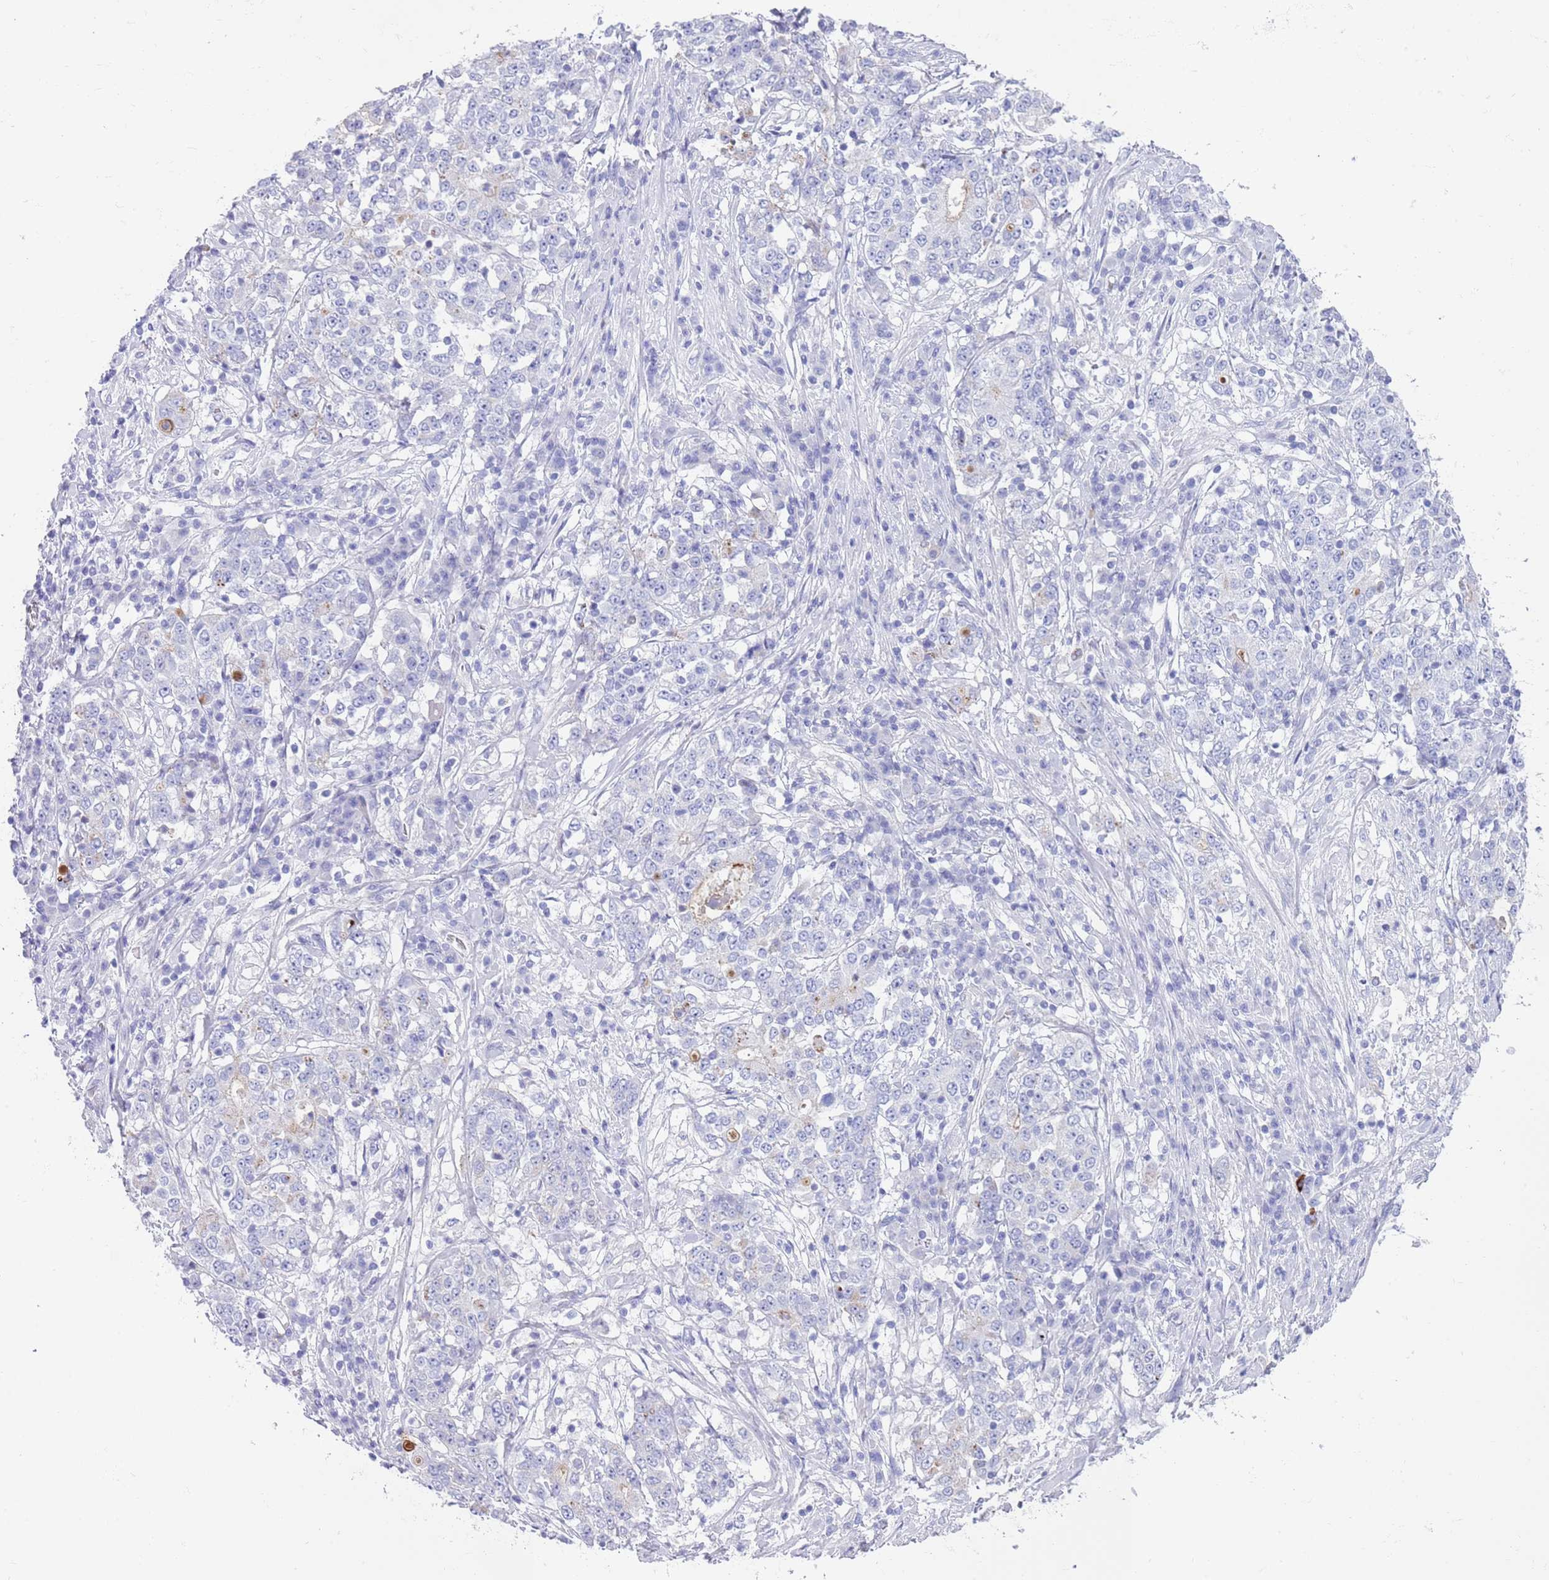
{"staining": {"intensity": "negative", "quantity": "none", "location": "none"}, "tissue": "stomach cancer", "cell_type": "Tumor cells", "image_type": "cancer", "snomed": [{"axis": "morphology", "description": "Adenocarcinoma, NOS"}, {"axis": "topography", "description": "Stomach"}], "caption": "IHC of human stomach adenocarcinoma shows no staining in tumor cells.", "gene": "CPXM2", "patient": {"sex": "male", "age": 59}}